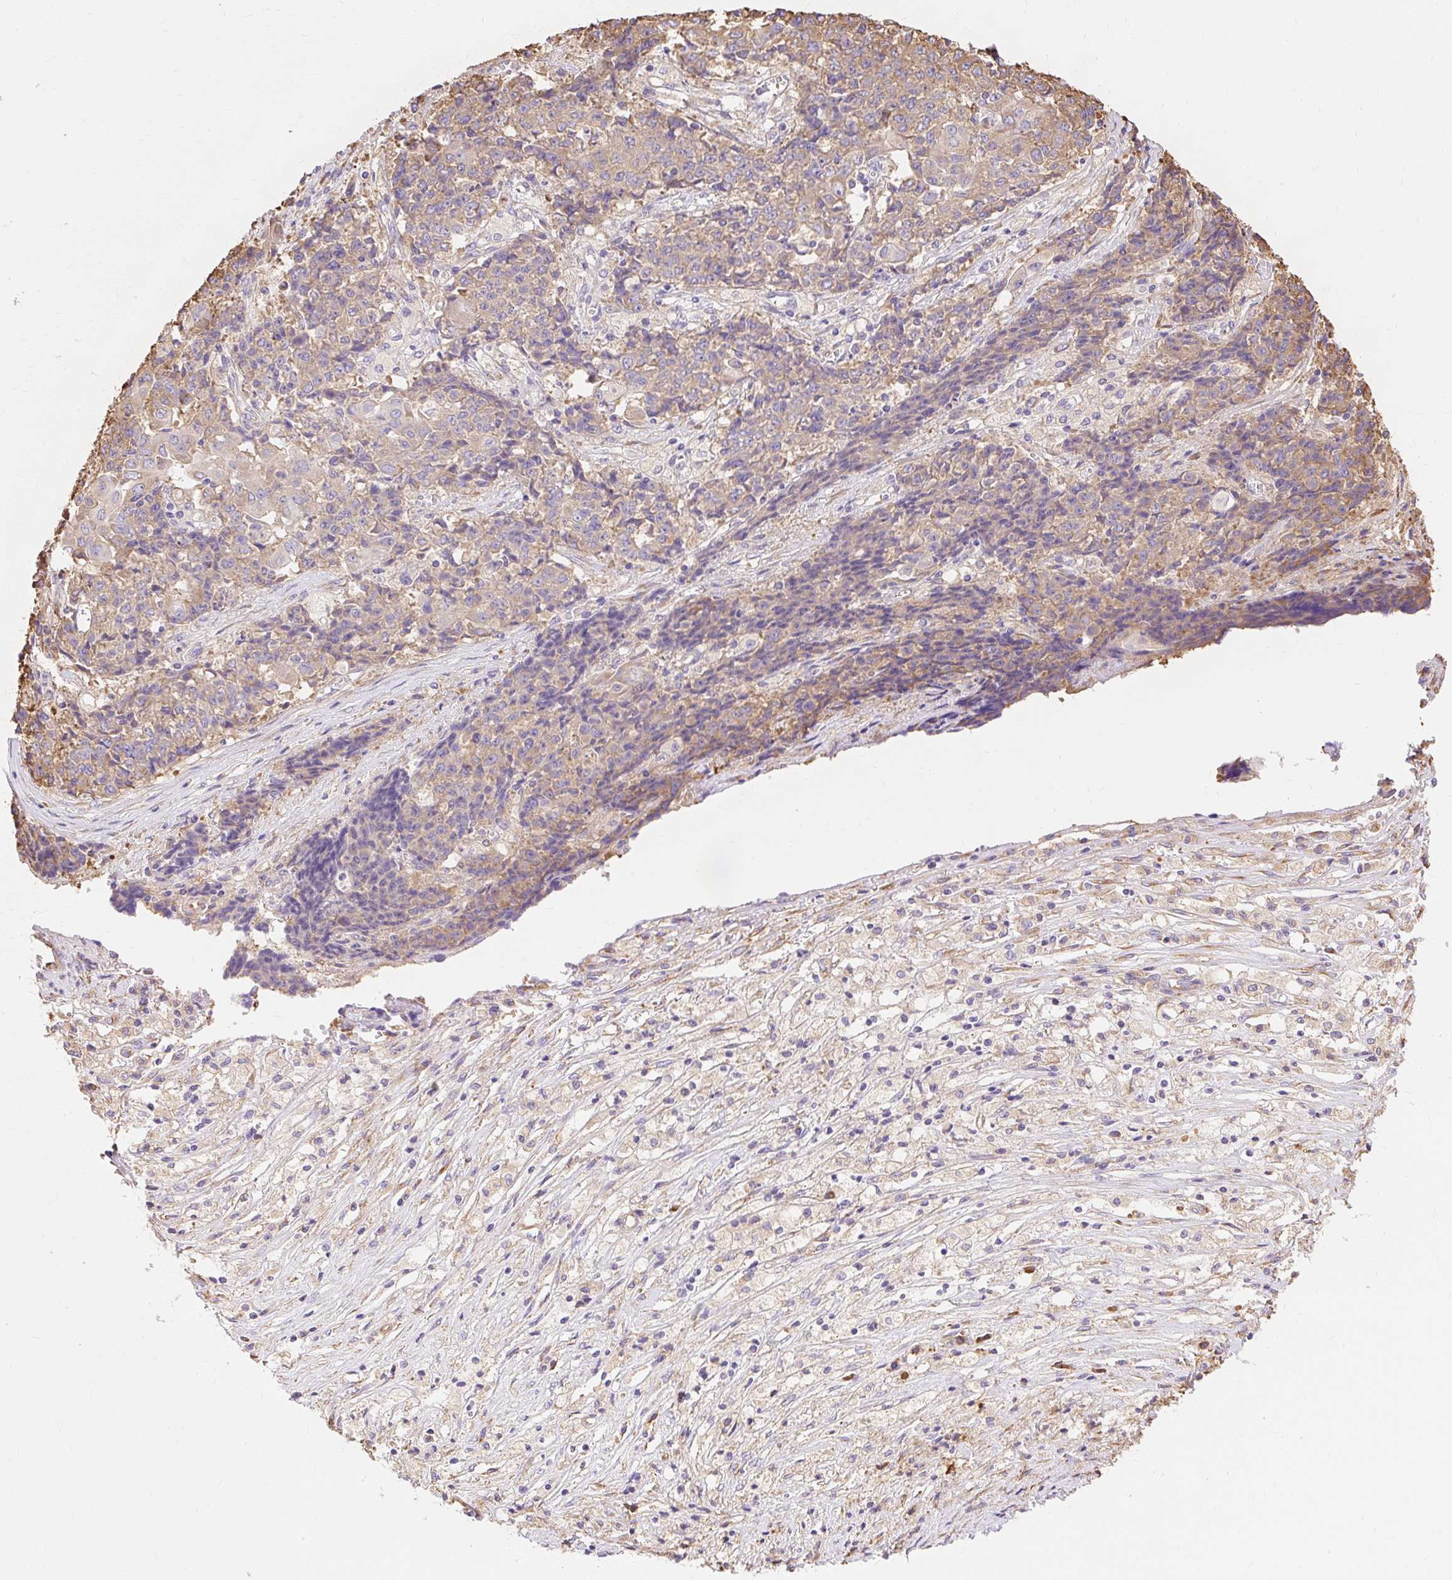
{"staining": {"intensity": "weak", "quantity": "<25%", "location": "cytoplasmic/membranous"}, "tissue": "ovarian cancer", "cell_type": "Tumor cells", "image_type": "cancer", "snomed": [{"axis": "morphology", "description": "Carcinoma, endometroid"}, {"axis": "topography", "description": "Ovary"}], "caption": "The micrograph shows no significant staining in tumor cells of ovarian cancer.", "gene": "RPS17", "patient": {"sex": "female", "age": 42}}